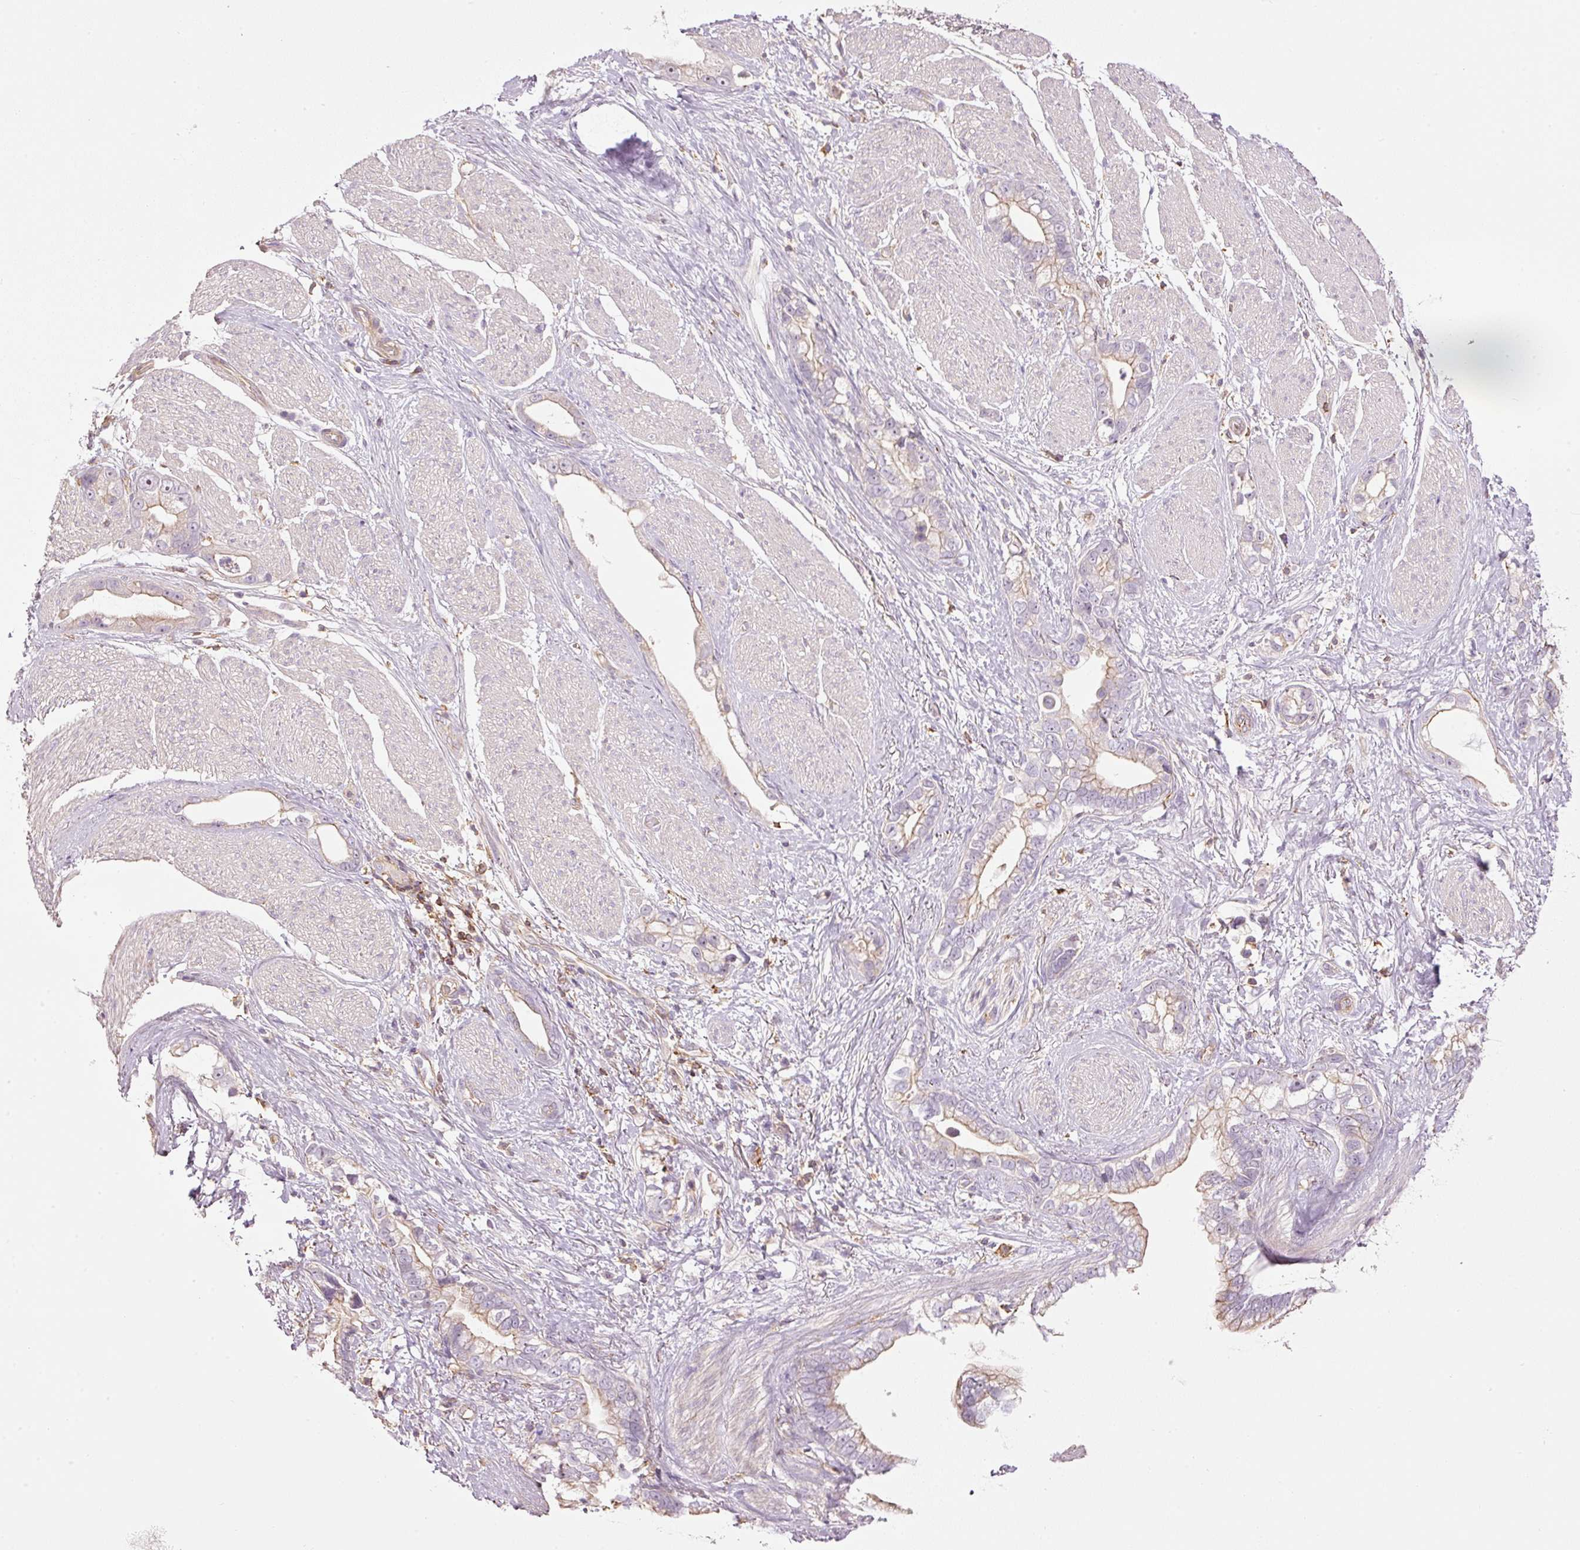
{"staining": {"intensity": "weak", "quantity": "<25%", "location": "cytoplasmic/membranous"}, "tissue": "stomach cancer", "cell_type": "Tumor cells", "image_type": "cancer", "snomed": [{"axis": "morphology", "description": "Adenocarcinoma, NOS"}, {"axis": "topography", "description": "Stomach"}], "caption": "Image shows no significant protein positivity in tumor cells of stomach adenocarcinoma.", "gene": "SIPA1", "patient": {"sex": "male", "age": 55}}